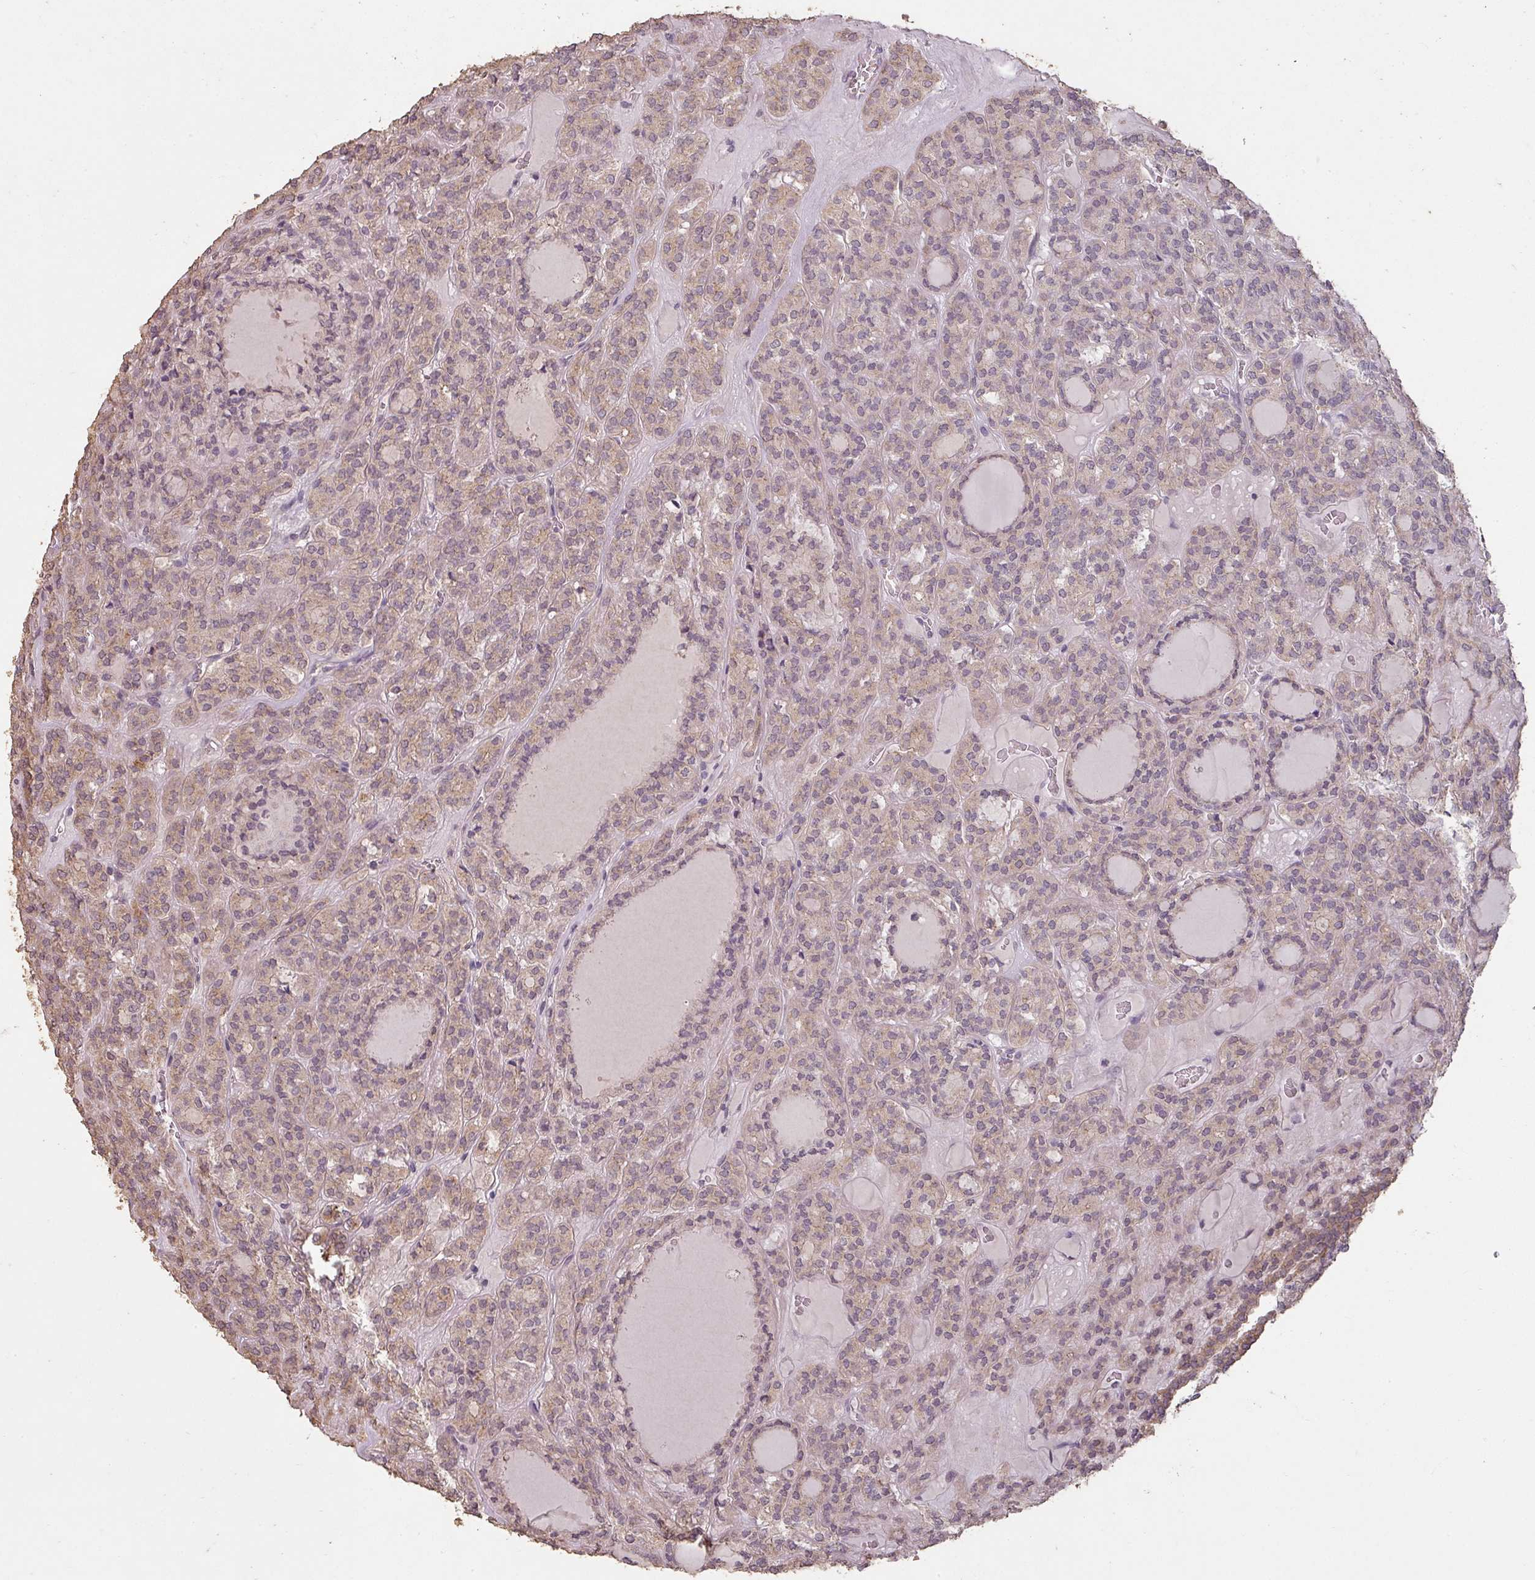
{"staining": {"intensity": "weak", "quantity": "<25%", "location": "cytoplasmic/membranous"}, "tissue": "thyroid cancer", "cell_type": "Tumor cells", "image_type": "cancer", "snomed": [{"axis": "morphology", "description": "Follicular adenoma carcinoma, NOS"}, {"axis": "topography", "description": "Thyroid gland"}], "caption": "This is an IHC image of thyroid cancer (follicular adenoma carcinoma). There is no positivity in tumor cells.", "gene": "LYPLA1", "patient": {"sex": "female", "age": 63}}